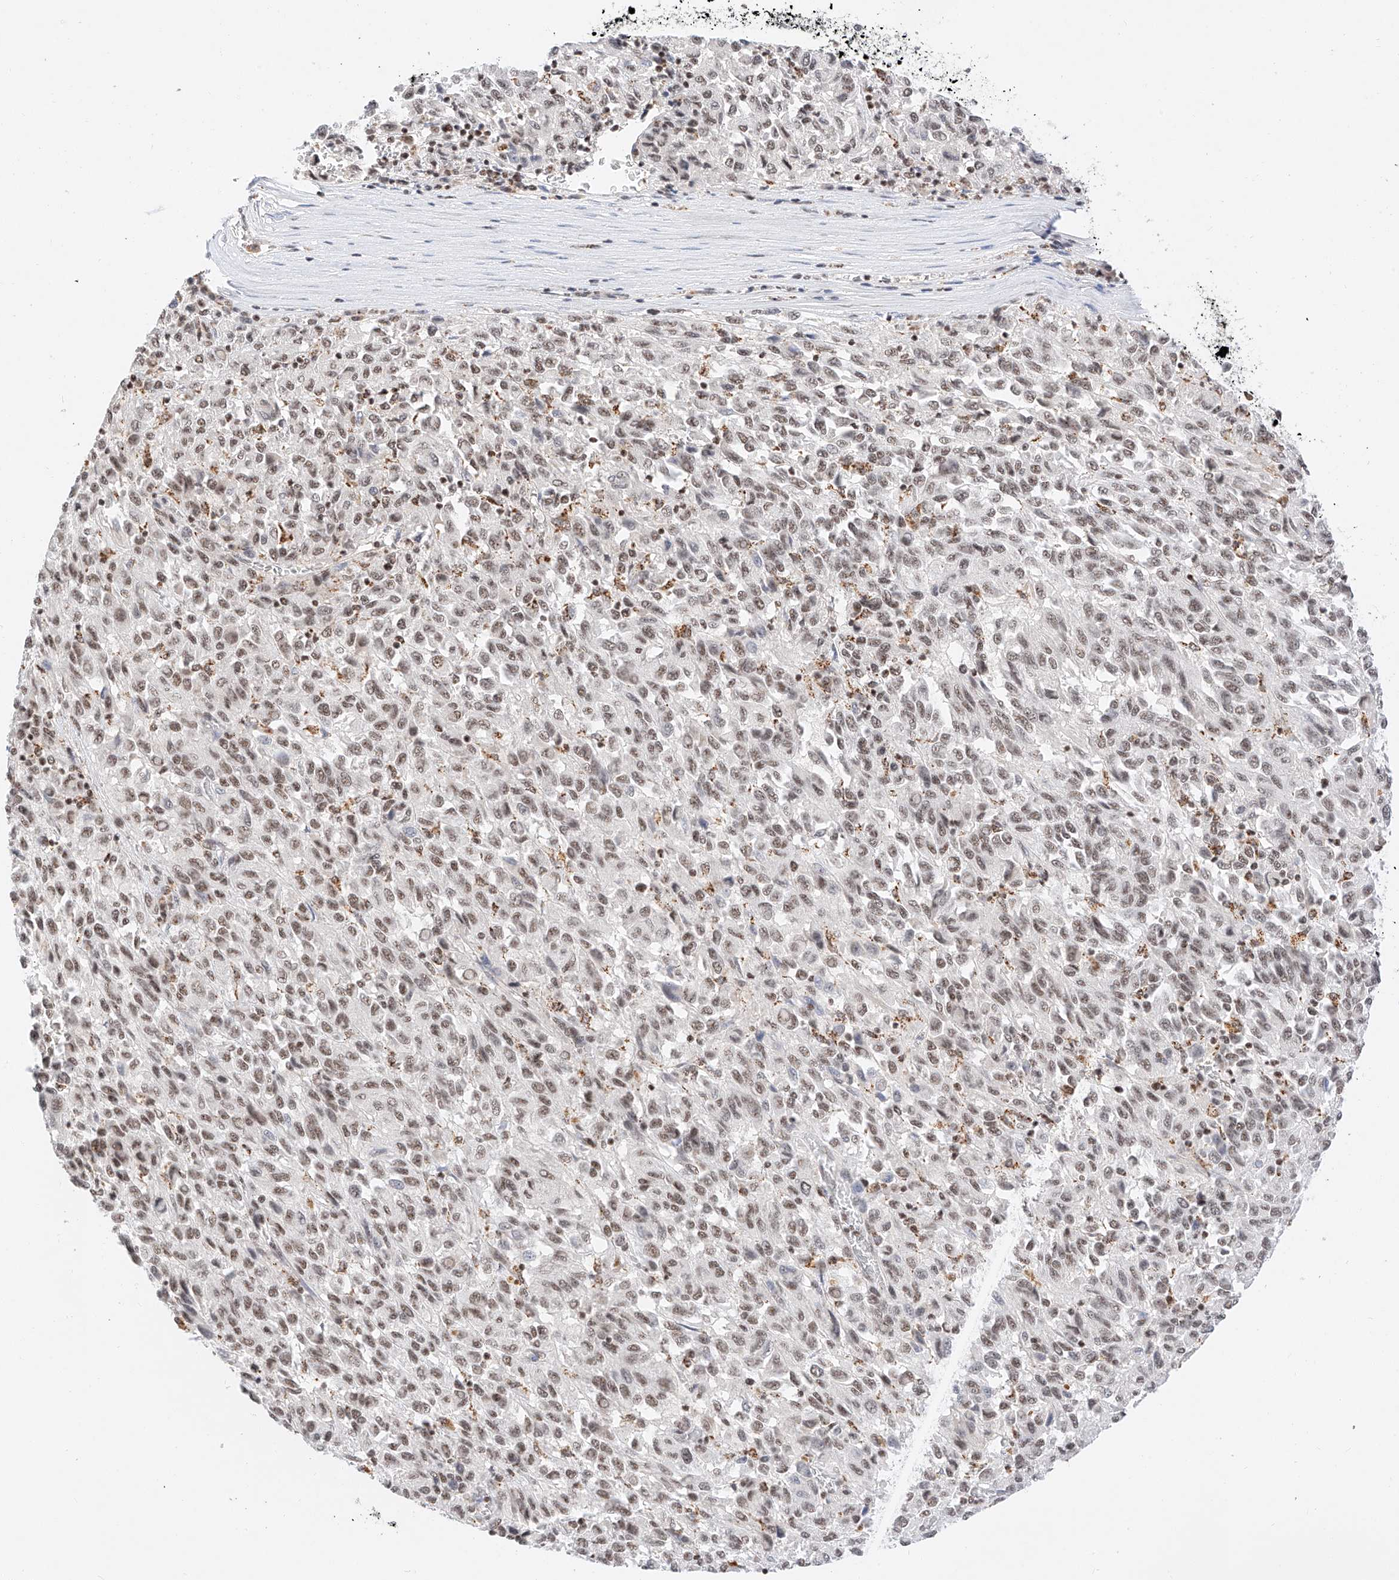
{"staining": {"intensity": "moderate", "quantity": ">75%", "location": "nuclear"}, "tissue": "melanoma", "cell_type": "Tumor cells", "image_type": "cancer", "snomed": [{"axis": "morphology", "description": "Malignant melanoma, Metastatic site"}, {"axis": "topography", "description": "Lung"}], "caption": "This image displays IHC staining of melanoma, with medium moderate nuclear positivity in about >75% of tumor cells.", "gene": "NRF1", "patient": {"sex": "male", "age": 64}}